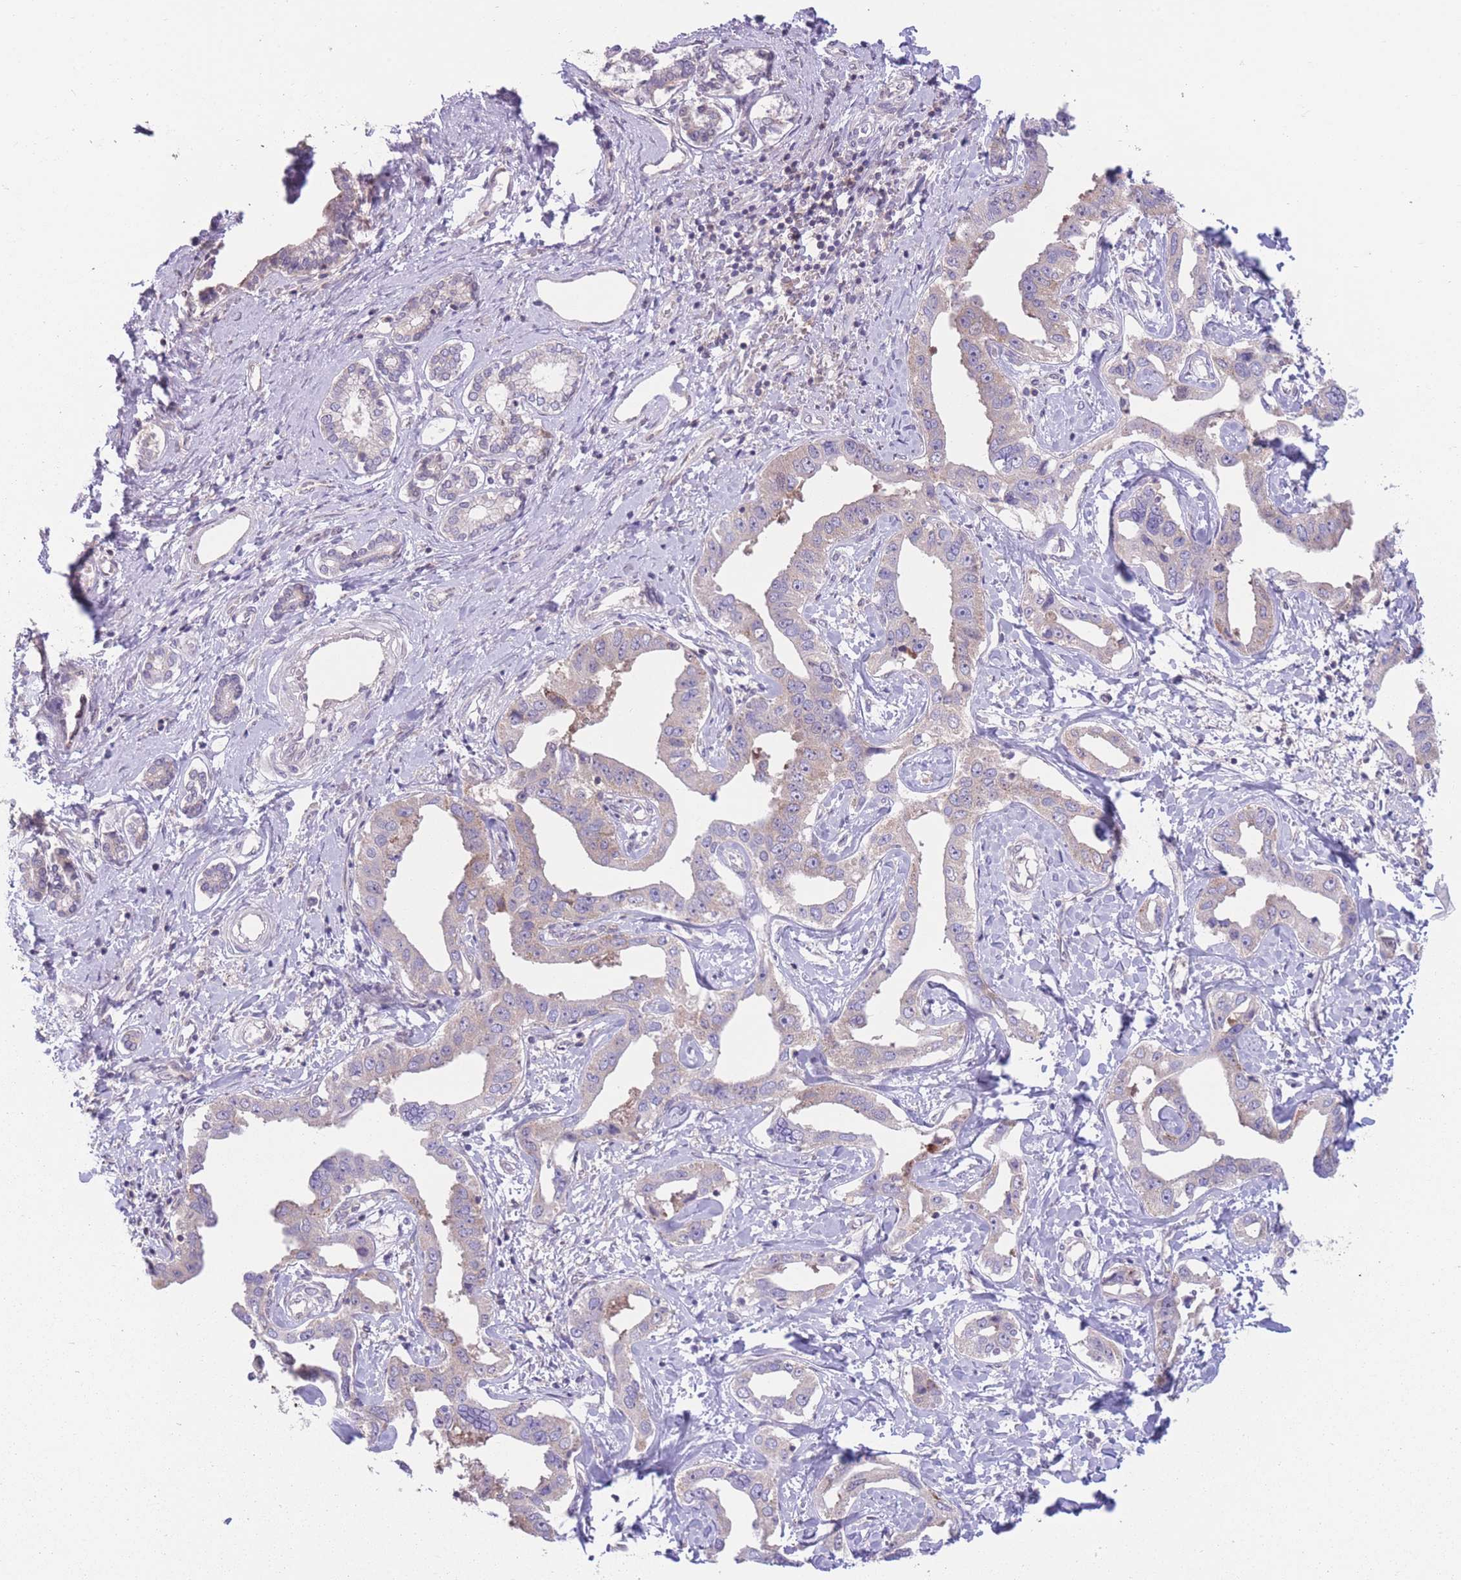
{"staining": {"intensity": "weak", "quantity": "<25%", "location": "cytoplasmic/membranous"}, "tissue": "liver cancer", "cell_type": "Tumor cells", "image_type": "cancer", "snomed": [{"axis": "morphology", "description": "Cholangiocarcinoma"}, {"axis": "topography", "description": "Liver"}], "caption": "The photomicrograph displays no significant positivity in tumor cells of liver cholangiocarcinoma.", "gene": "CCT6B", "patient": {"sex": "male", "age": 59}}